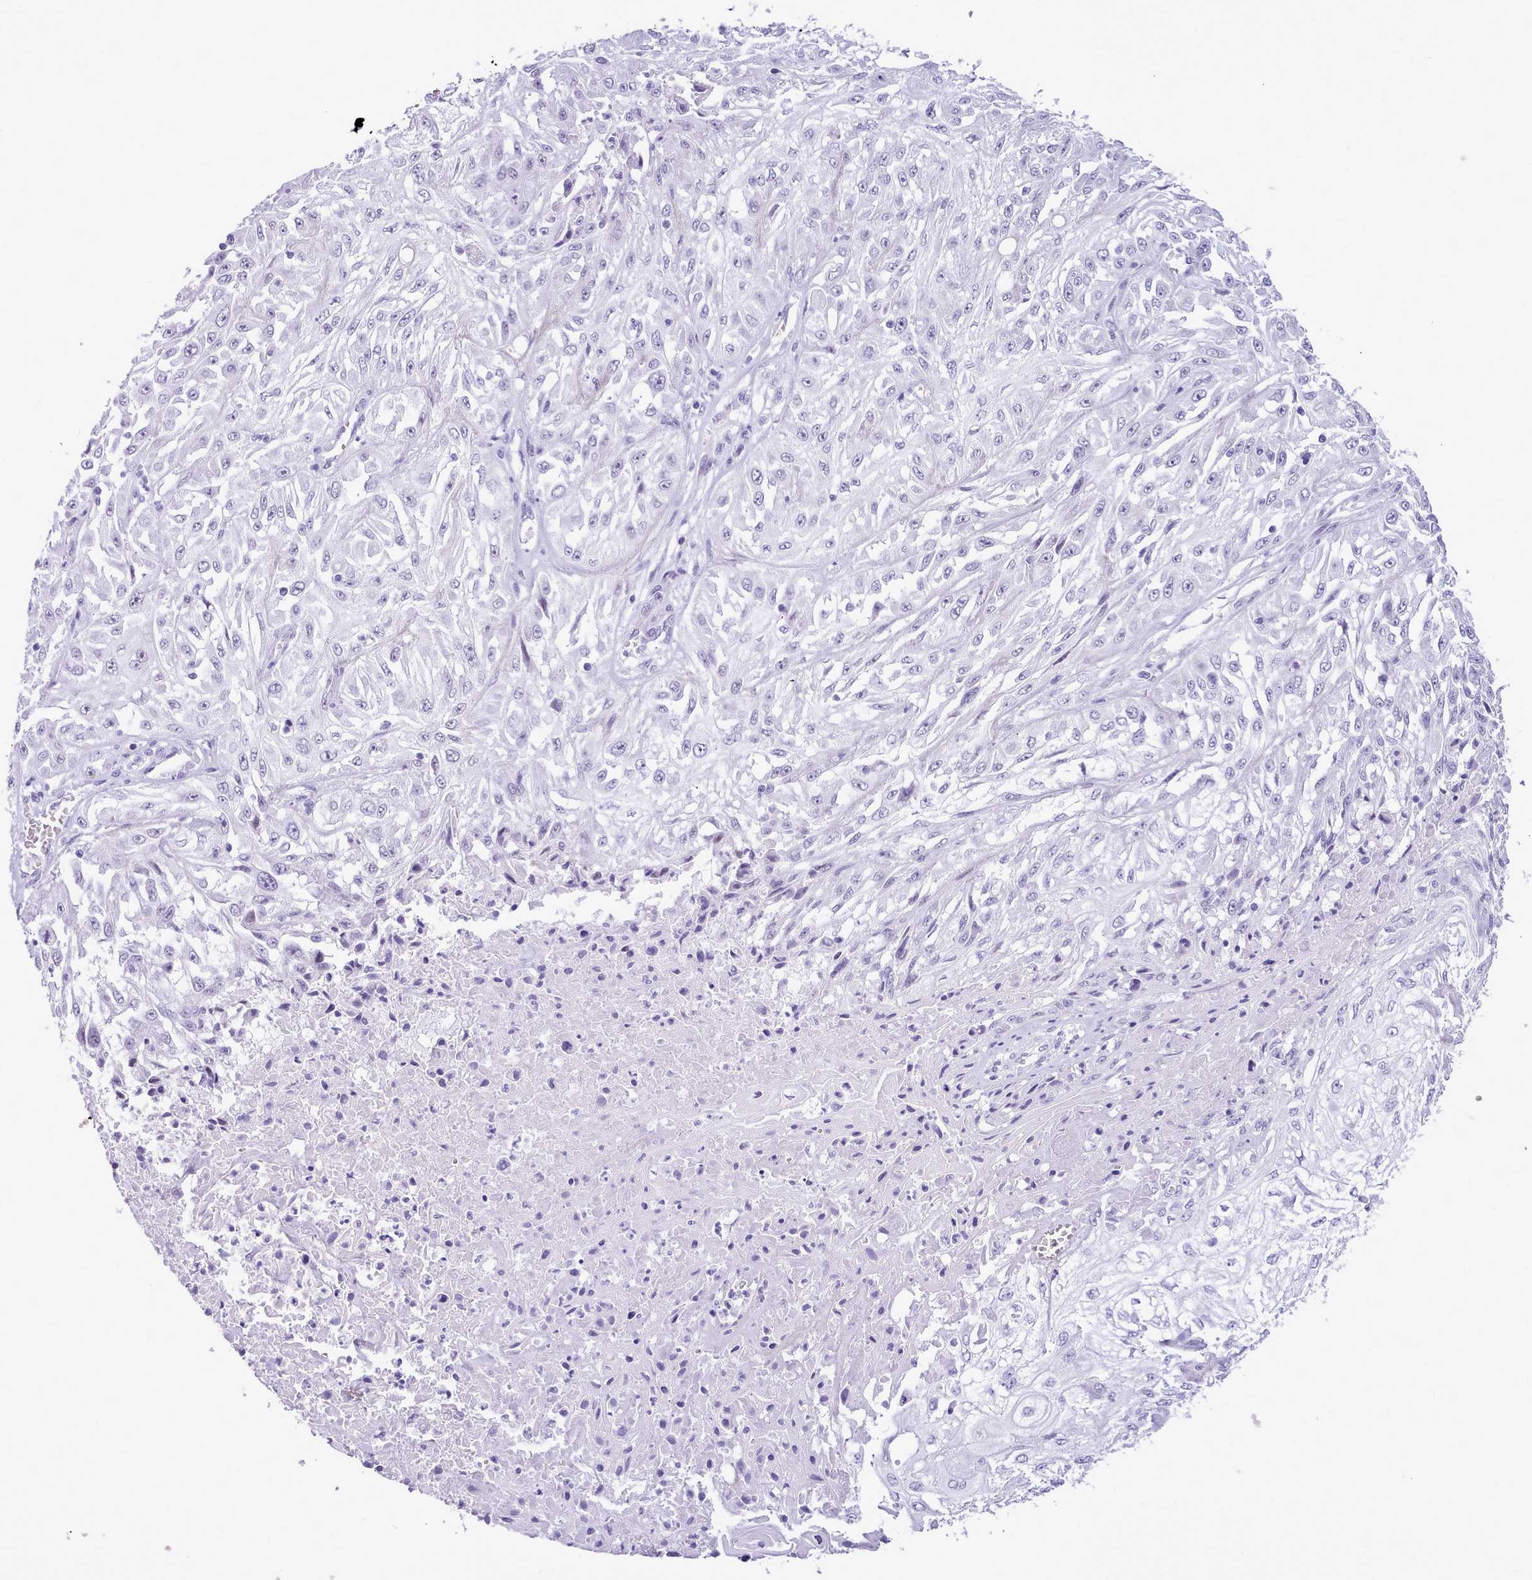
{"staining": {"intensity": "negative", "quantity": "none", "location": "none"}, "tissue": "skin cancer", "cell_type": "Tumor cells", "image_type": "cancer", "snomed": [{"axis": "morphology", "description": "Squamous cell carcinoma, NOS"}, {"axis": "morphology", "description": "Squamous cell carcinoma, metastatic, NOS"}, {"axis": "topography", "description": "Skin"}, {"axis": "topography", "description": "Lymph node"}], "caption": "High power microscopy image of an immunohistochemistry (IHC) image of metastatic squamous cell carcinoma (skin), revealing no significant expression in tumor cells.", "gene": "LRRC37A", "patient": {"sex": "male", "age": 75}}